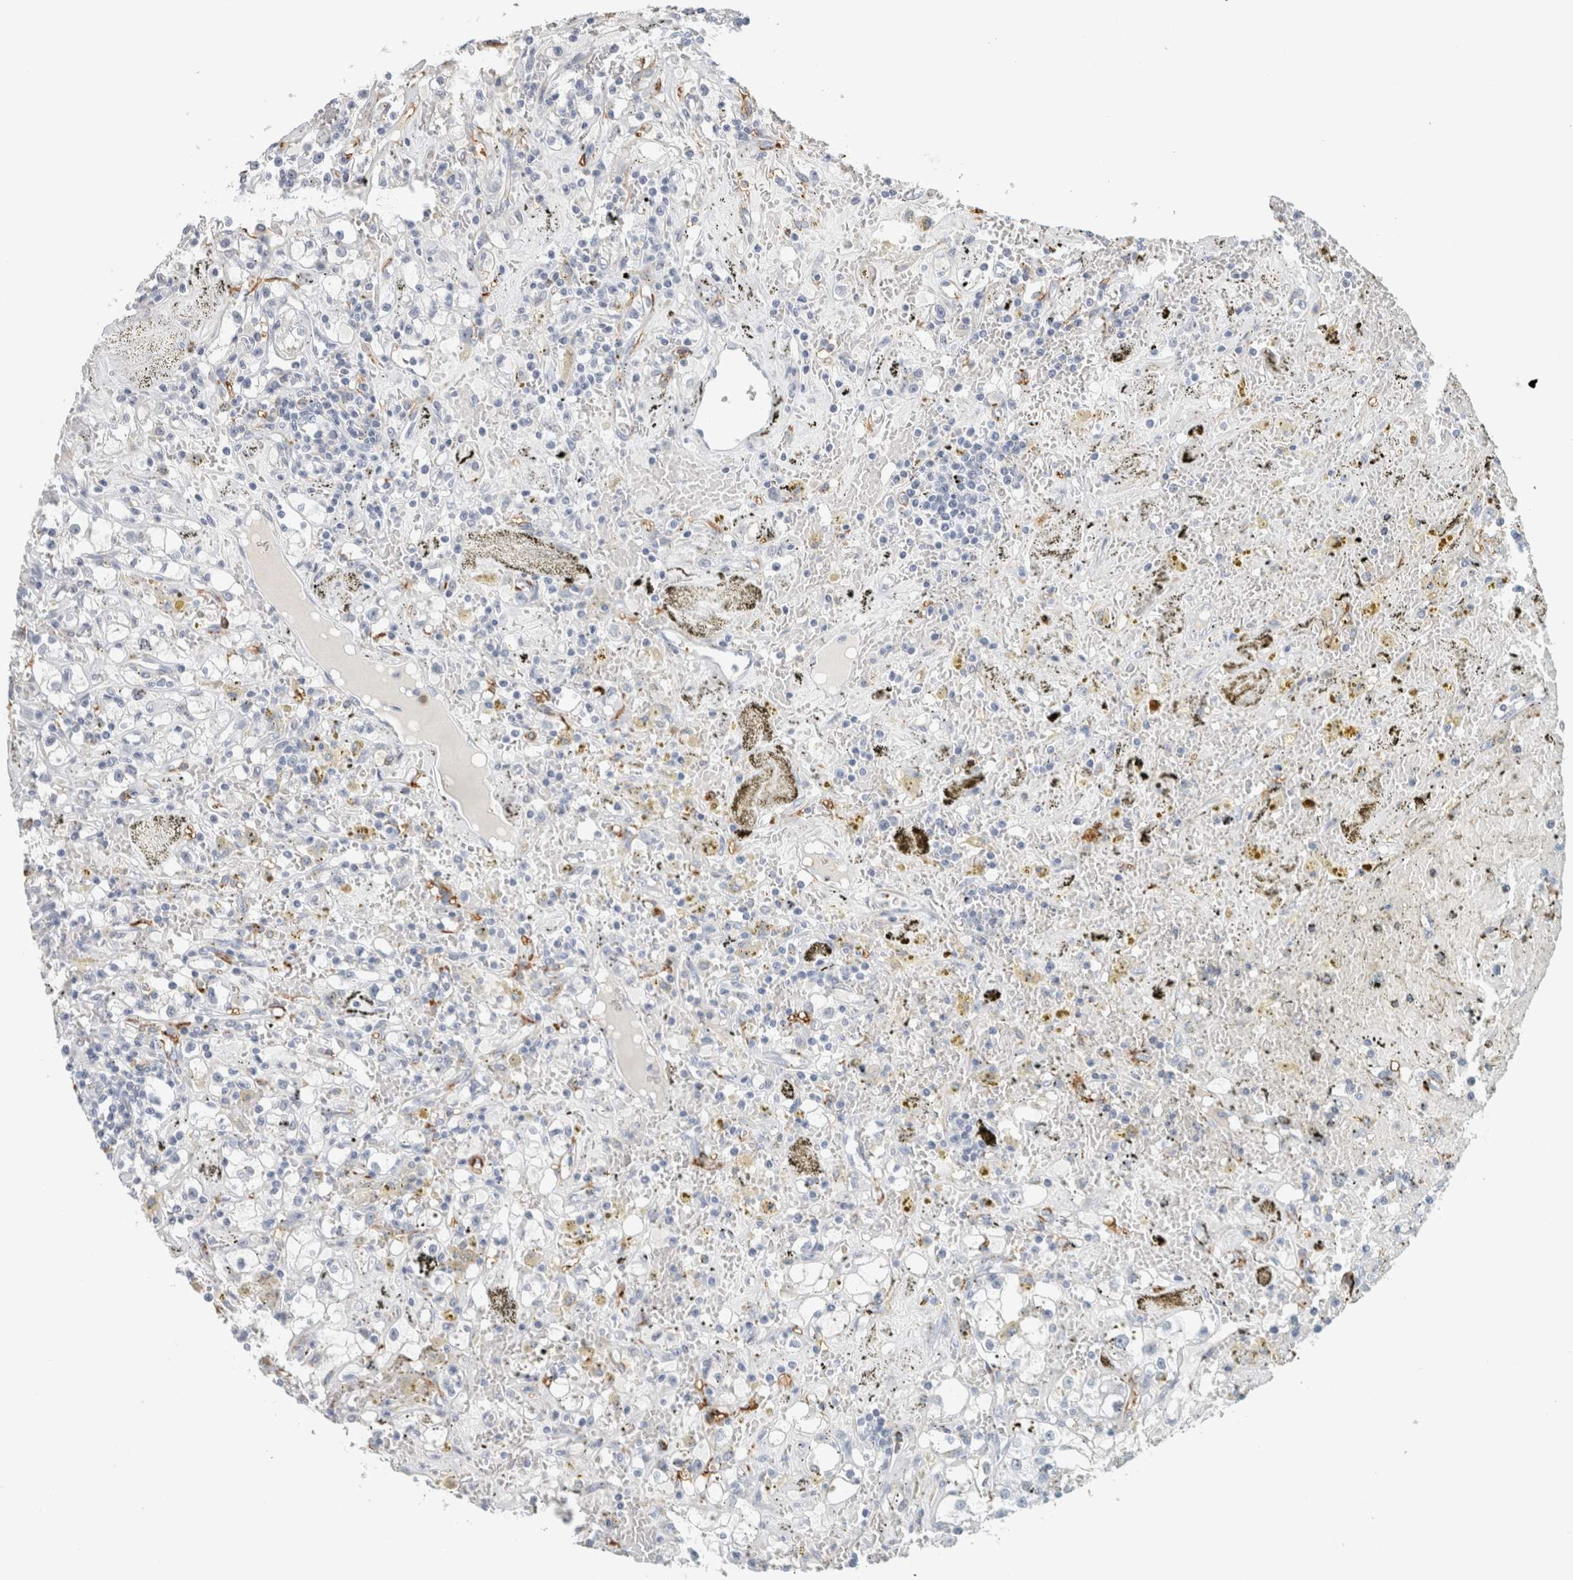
{"staining": {"intensity": "negative", "quantity": "none", "location": "none"}, "tissue": "renal cancer", "cell_type": "Tumor cells", "image_type": "cancer", "snomed": [{"axis": "morphology", "description": "Adenocarcinoma, NOS"}, {"axis": "topography", "description": "Kidney"}], "caption": "Renal cancer stained for a protein using immunohistochemistry demonstrates no staining tumor cells.", "gene": "CD36", "patient": {"sex": "male", "age": 56}}